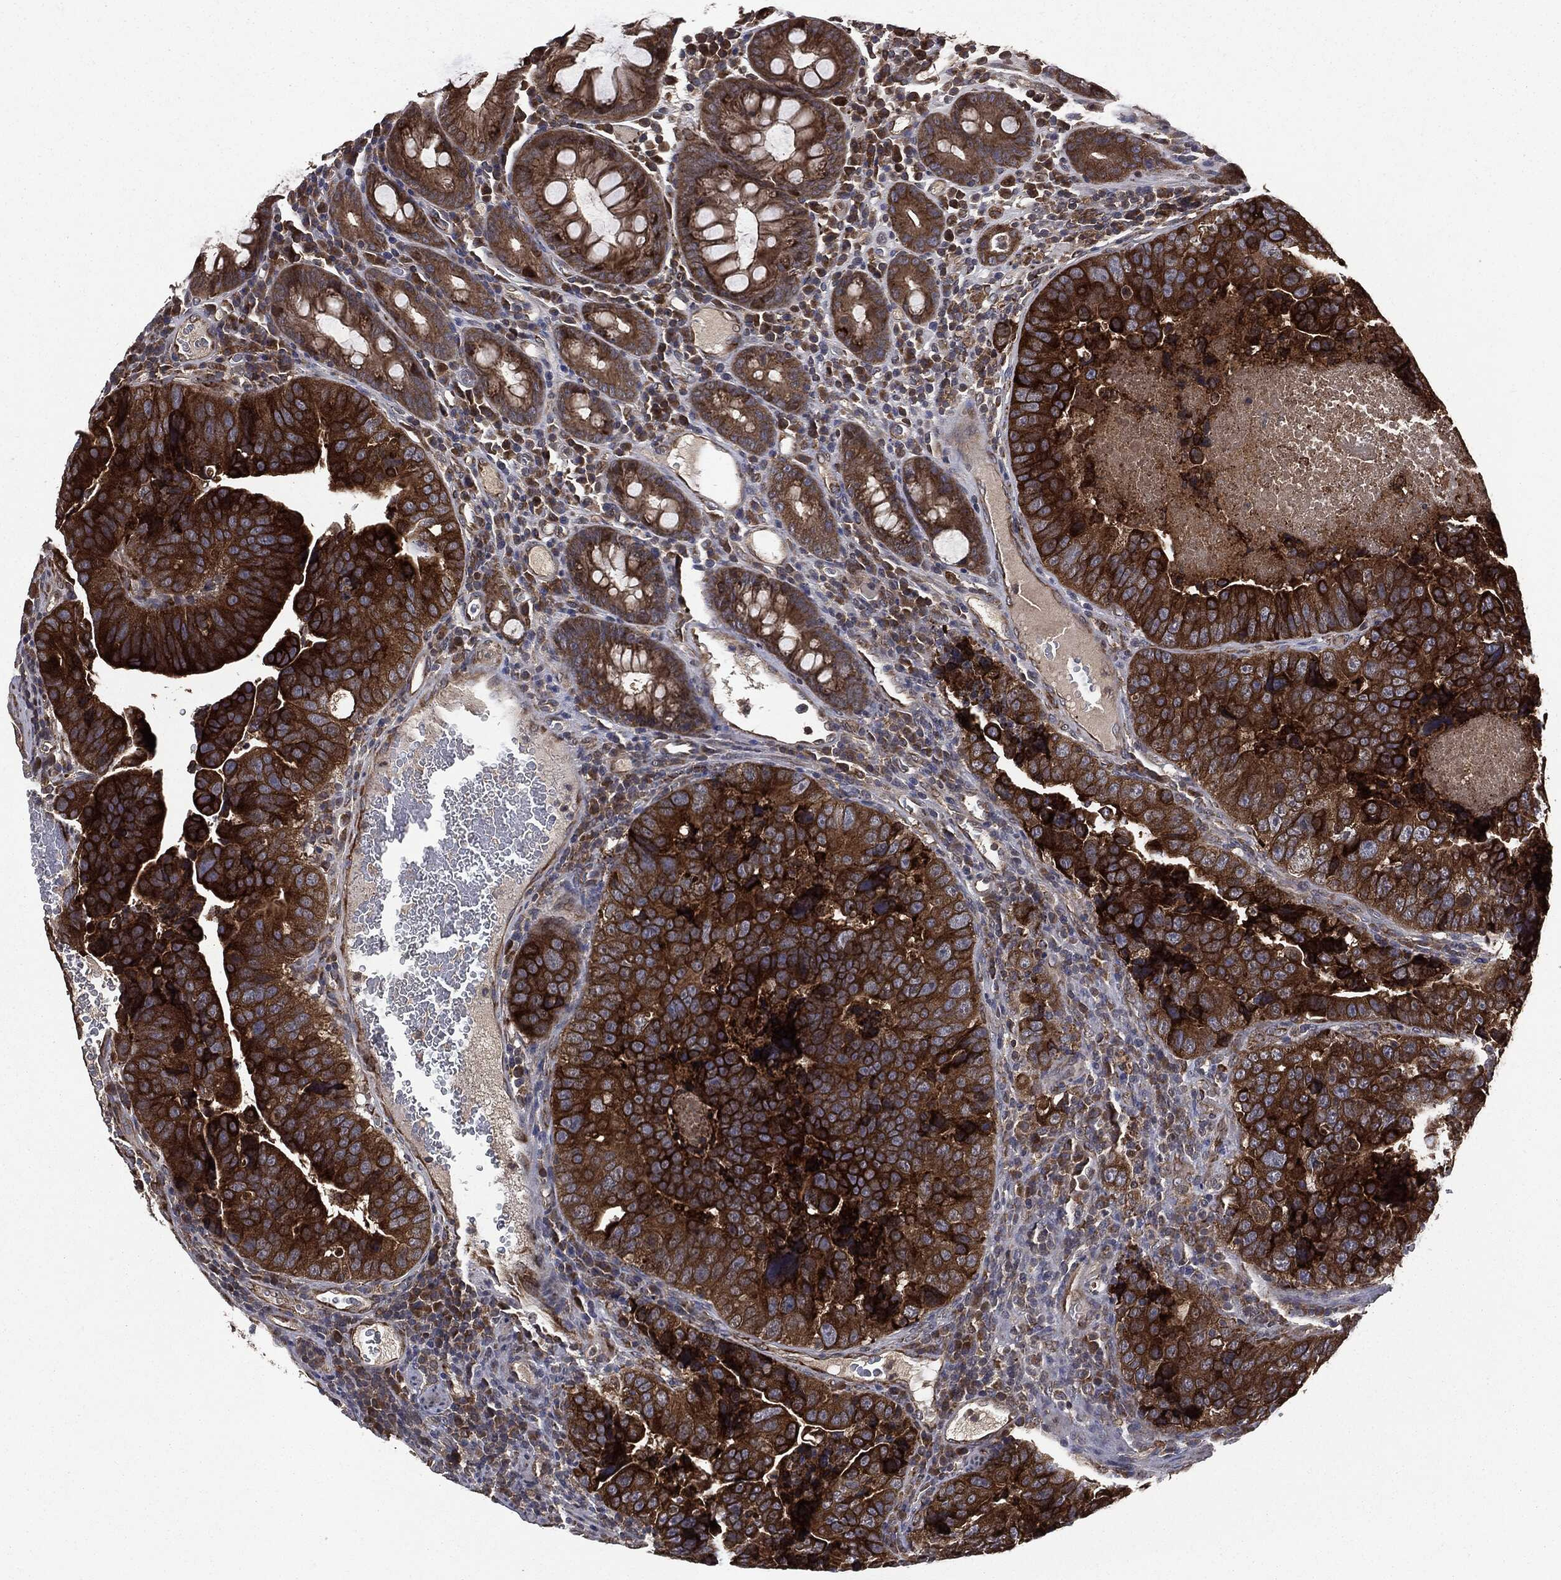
{"staining": {"intensity": "strong", "quantity": ">75%", "location": "cytoplasmic/membranous"}, "tissue": "colorectal cancer", "cell_type": "Tumor cells", "image_type": "cancer", "snomed": [{"axis": "morphology", "description": "Adenocarcinoma, NOS"}, {"axis": "topography", "description": "Colon"}], "caption": "Strong cytoplasmic/membranous positivity for a protein is seen in approximately >75% of tumor cells of colorectal adenocarcinoma using immunohistochemistry.", "gene": "PLOD3", "patient": {"sex": "female", "age": 72}}